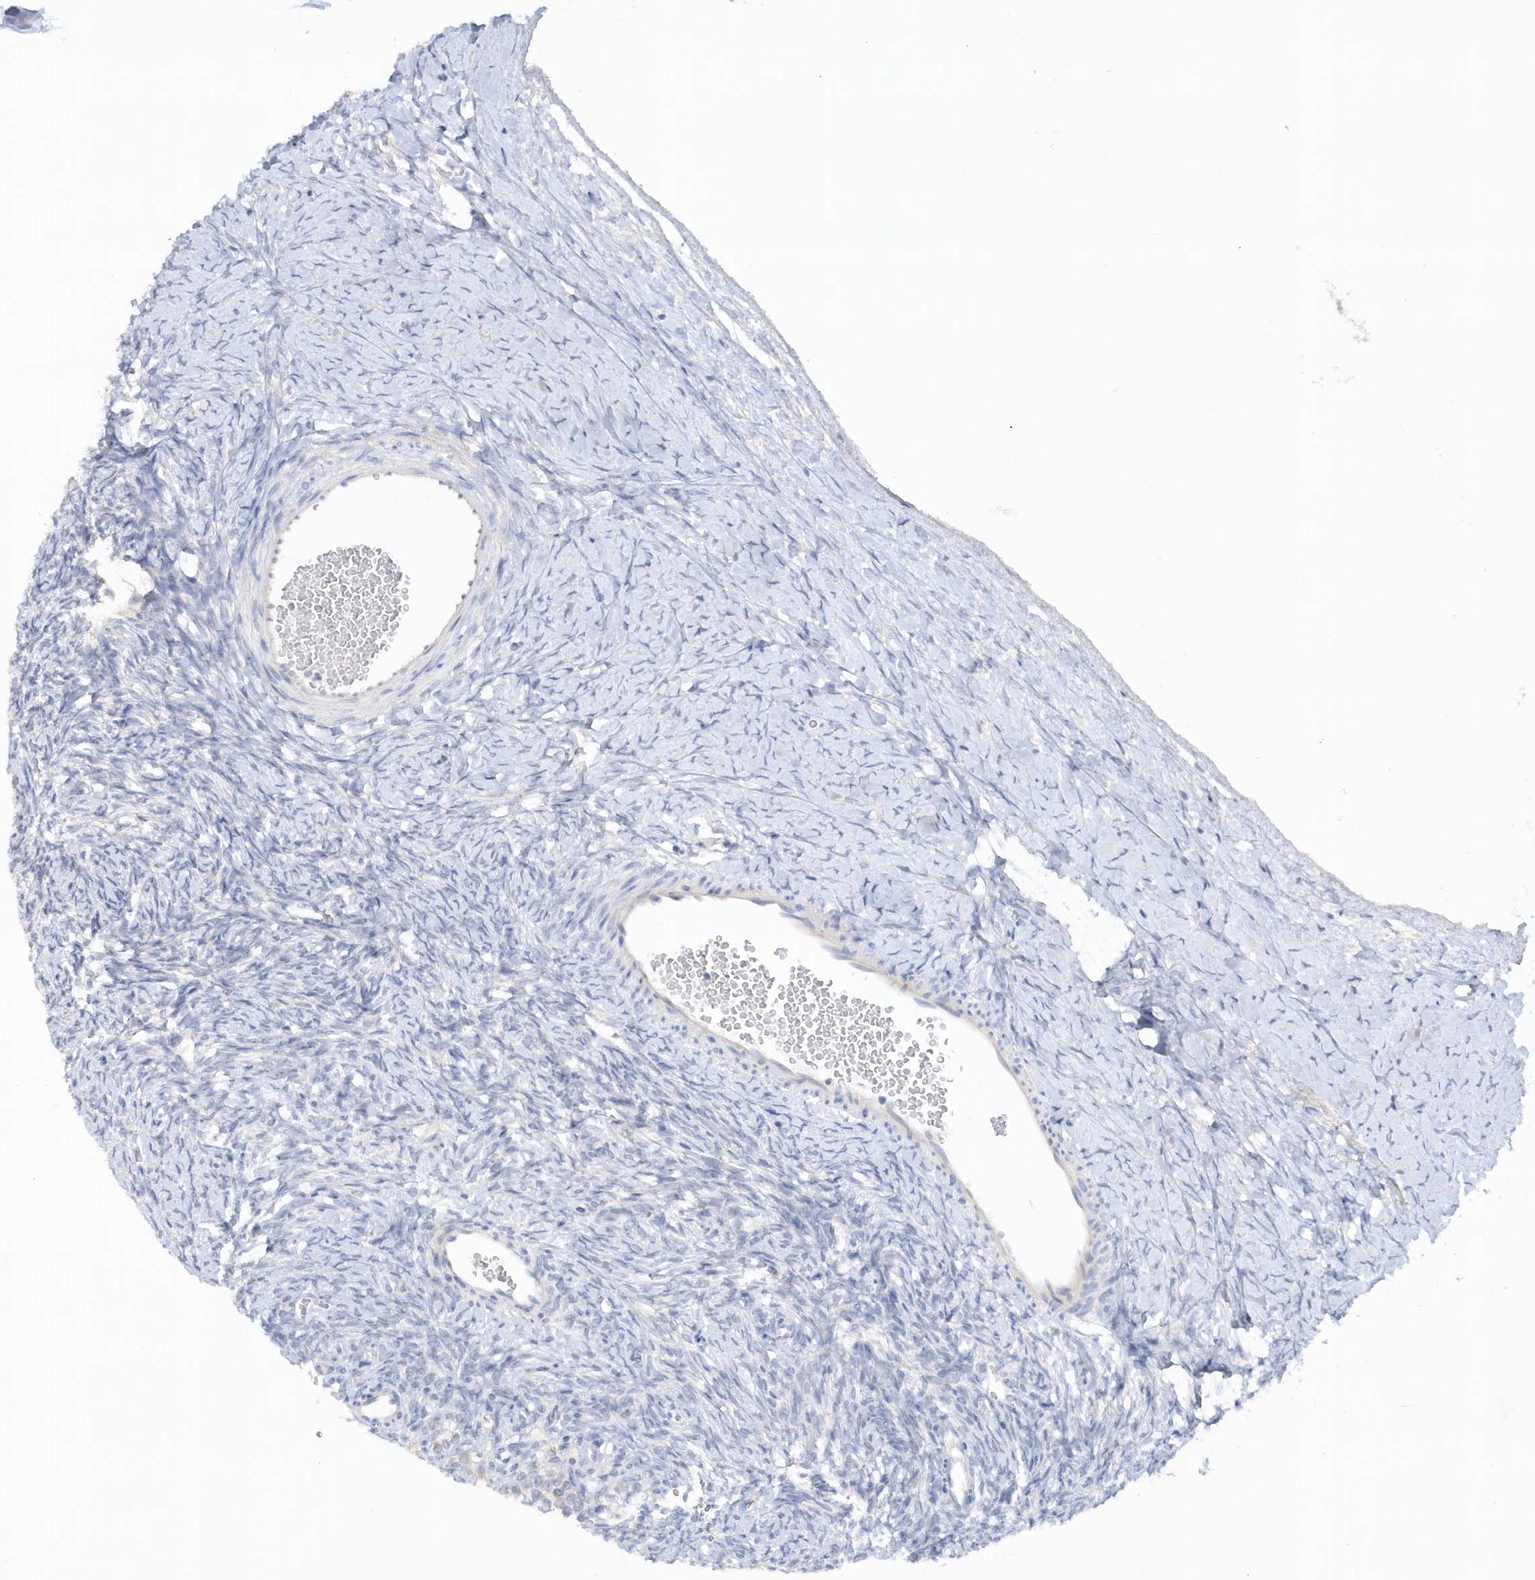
{"staining": {"intensity": "negative", "quantity": "none", "location": "none"}, "tissue": "ovary", "cell_type": "Ovarian stroma cells", "image_type": "normal", "snomed": [{"axis": "morphology", "description": "Normal tissue, NOS"}, {"axis": "morphology", "description": "Developmental malformation"}, {"axis": "topography", "description": "Ovary"}], "caption": "A micrograph of human ovary is negative for staining in ovarian stroma cells. Nuclei are stained in blue.", "gene": "RPEL1", "patient": {"sex": "female", "age": 39}}